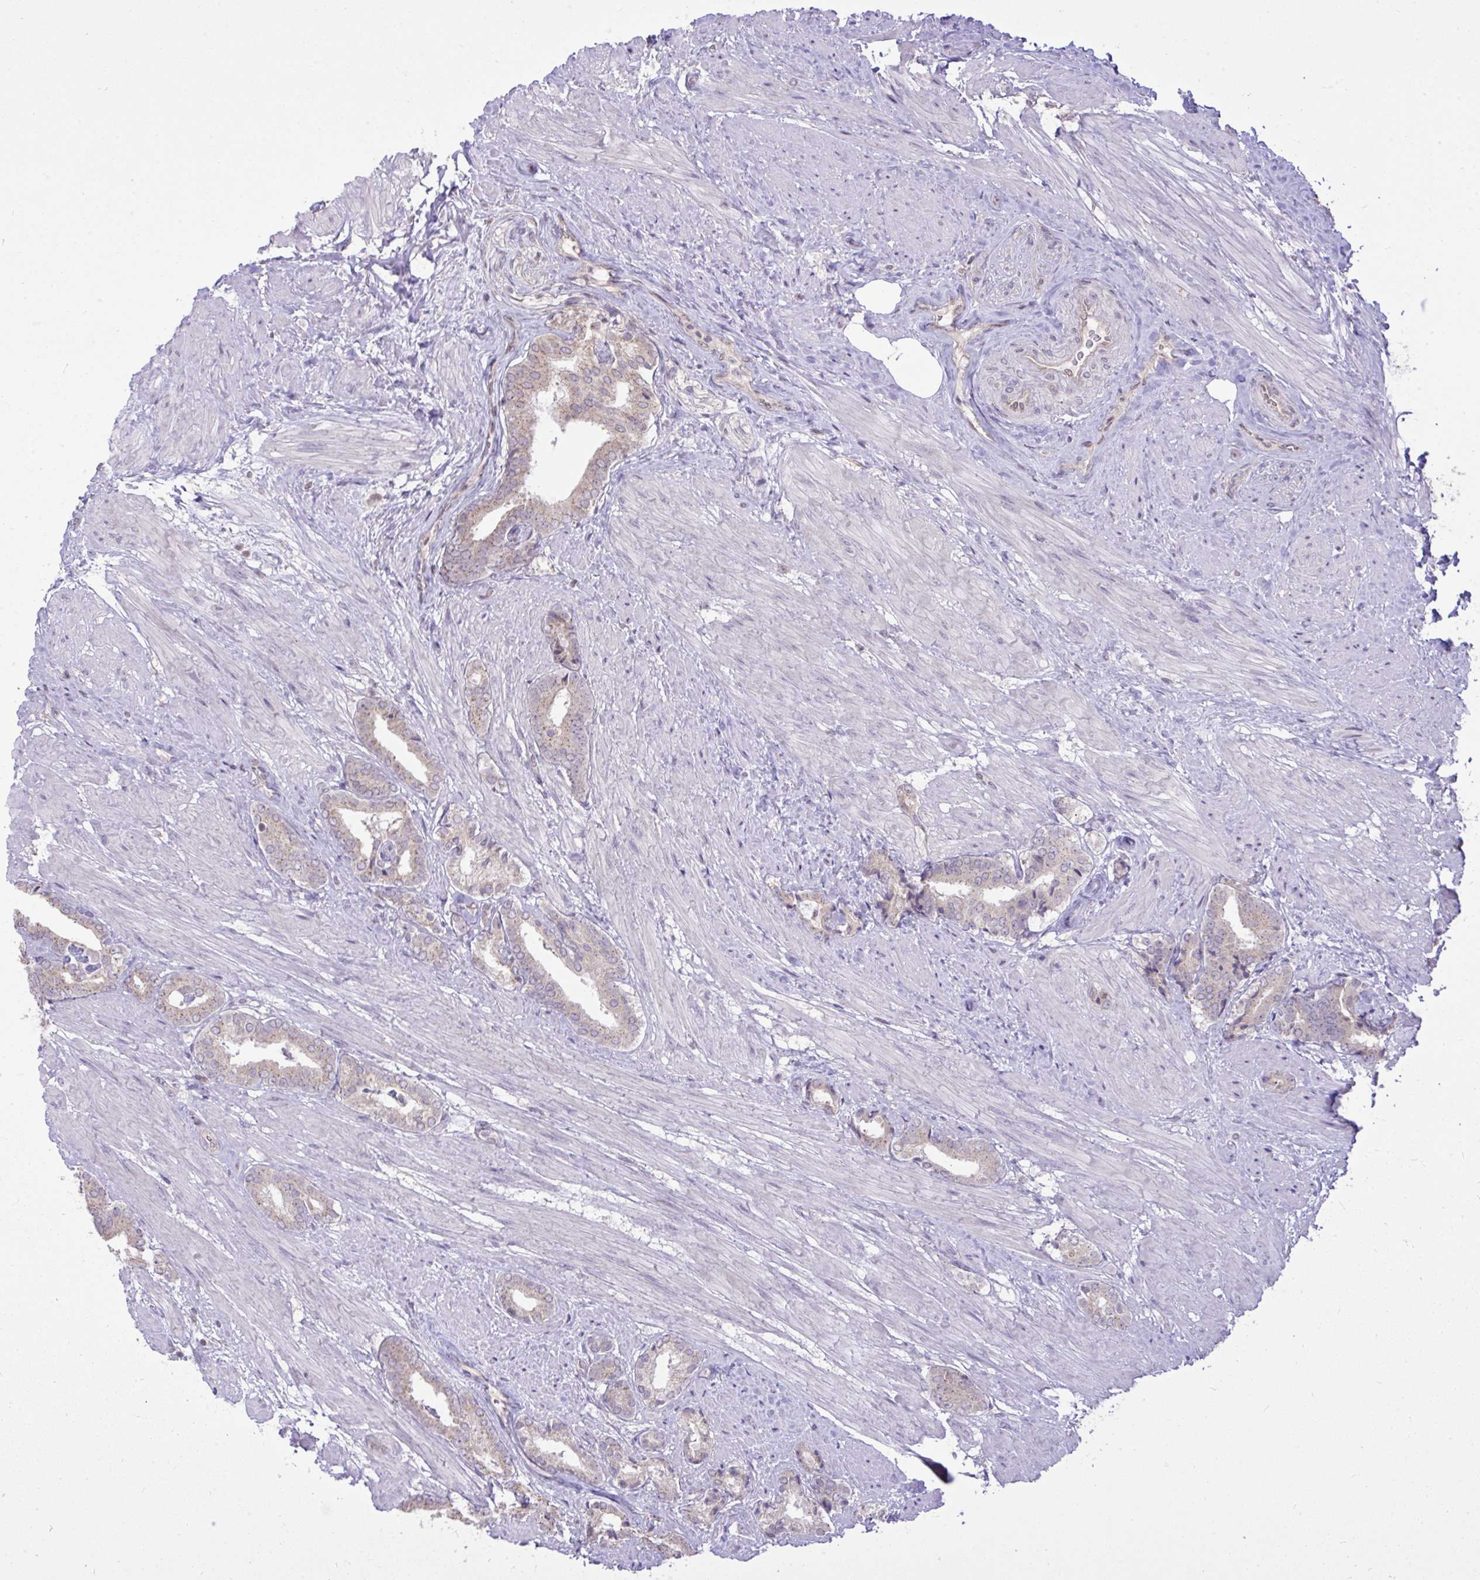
{"staining": {"intensity": "weak", "quantity": "25%-75%", "location": "cytoplasmic/membranous"}, "tissue": "prostate cancer", "cell_type": "Tumor cells", "image_type": "cancer", "snomed": [{"axis": "morphology", "description": "Adenocarcinoma, High grade"}, {"axis": "topography", "description": "Prostate"}], "caption": "Immunohistochemical staining of human prostate cancer (adenocarcinoma (high-grade)) exhibits low levels of weak cytoplasmic/membranous staining in approximately 25%-75% of tumor cells.", "gene": "CYP20A1", "patient": {"sex": "male", "age": 56}}